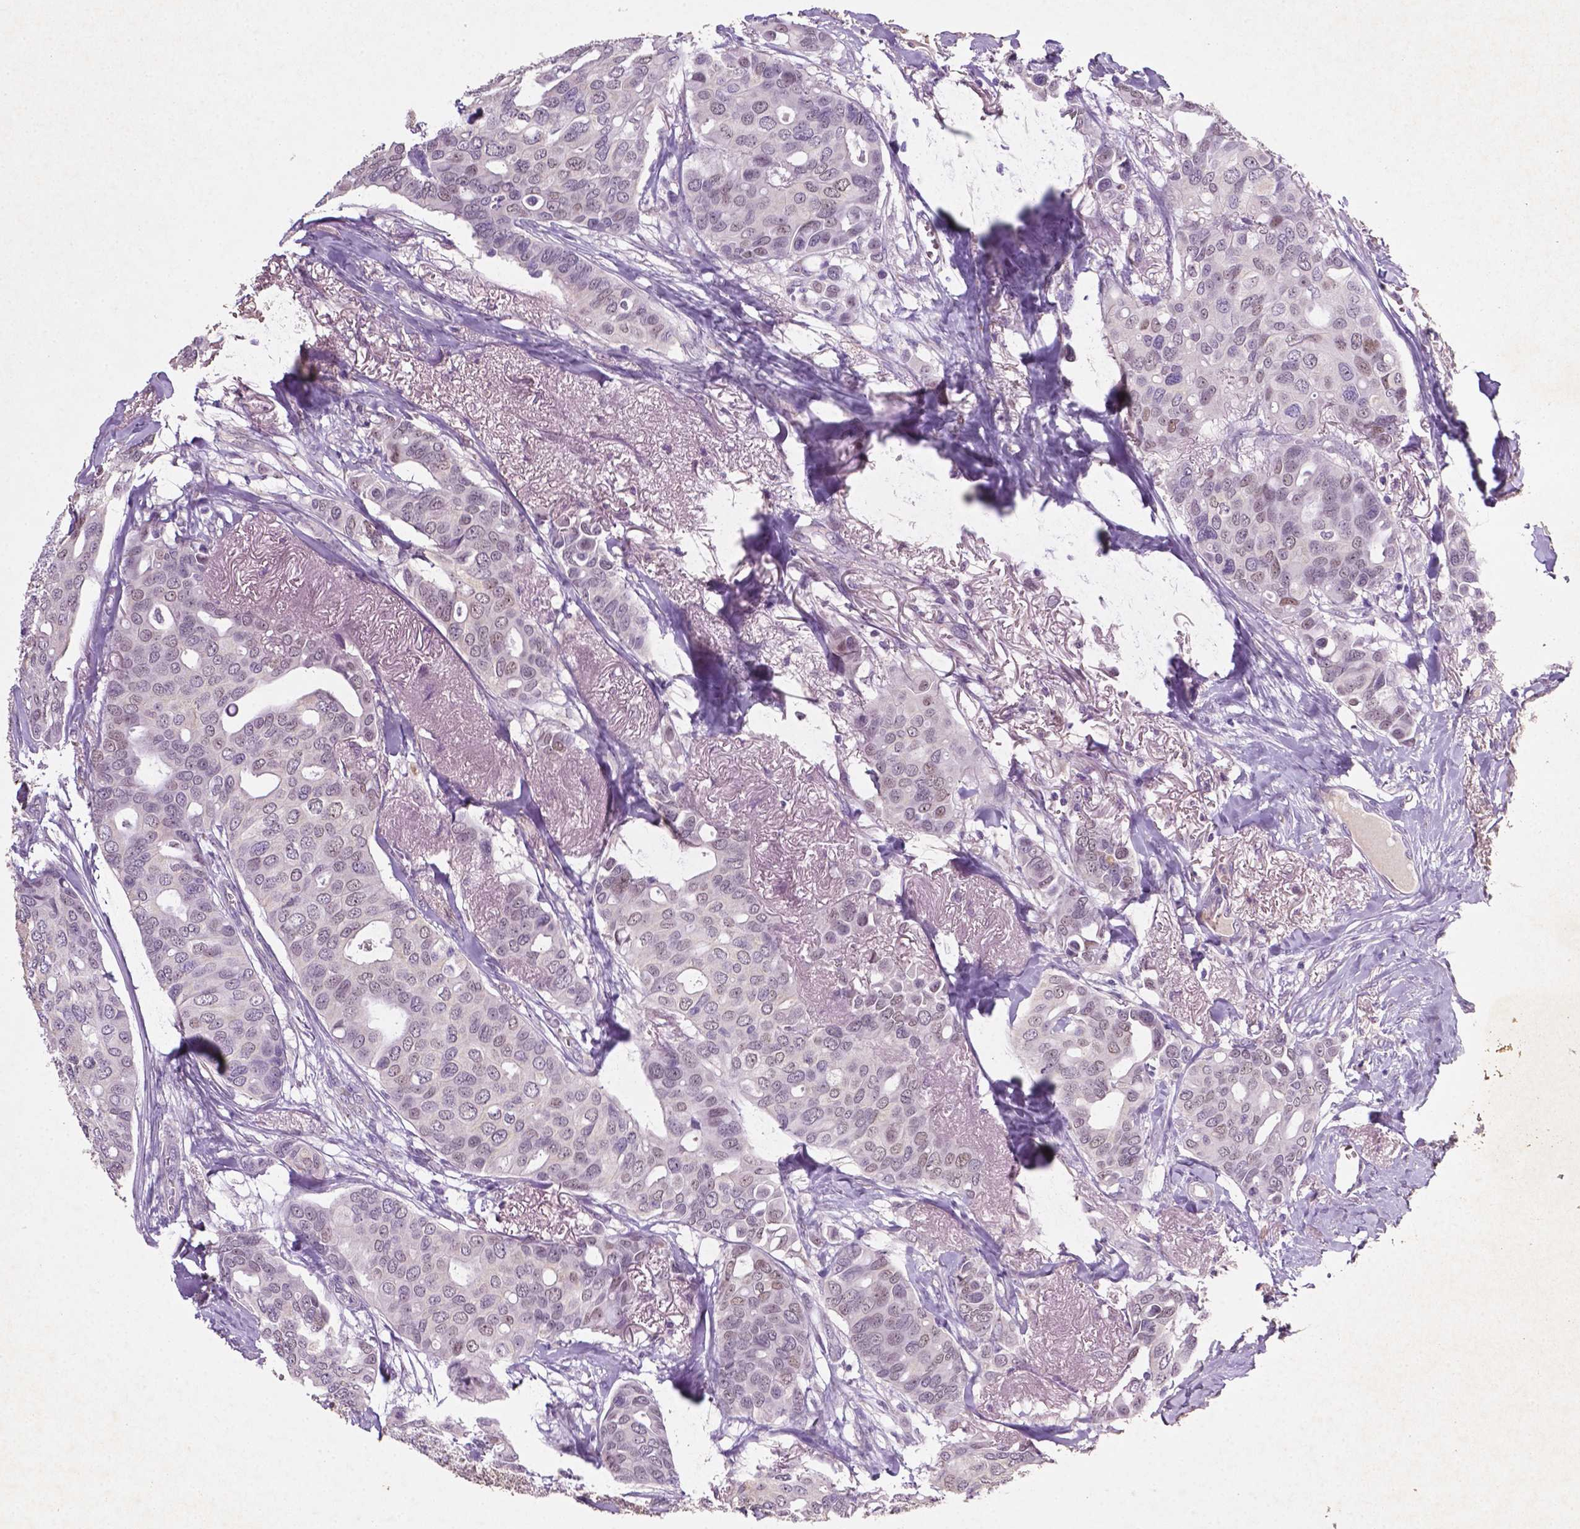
{"staining": {"intensity": "moderate", "quantity": "25%-75%", "location": "nuclear"}, "tissue": "breast cancer", "cell_type": "Tumor cells", "image_type": "cancer", "snomed": [{"axis": "morphology", "description": "Duct carcinoma"}, {"axis": "topography", "description": "Breast"}], "caption": "Approximately 25%-75% of tumor cells in breast cancer show moderate nuclear protein positivity as visualized by brown immunohistochemical staining.", "gene": "C18orf21", "patient": {"sex": "female", "age": 54}}